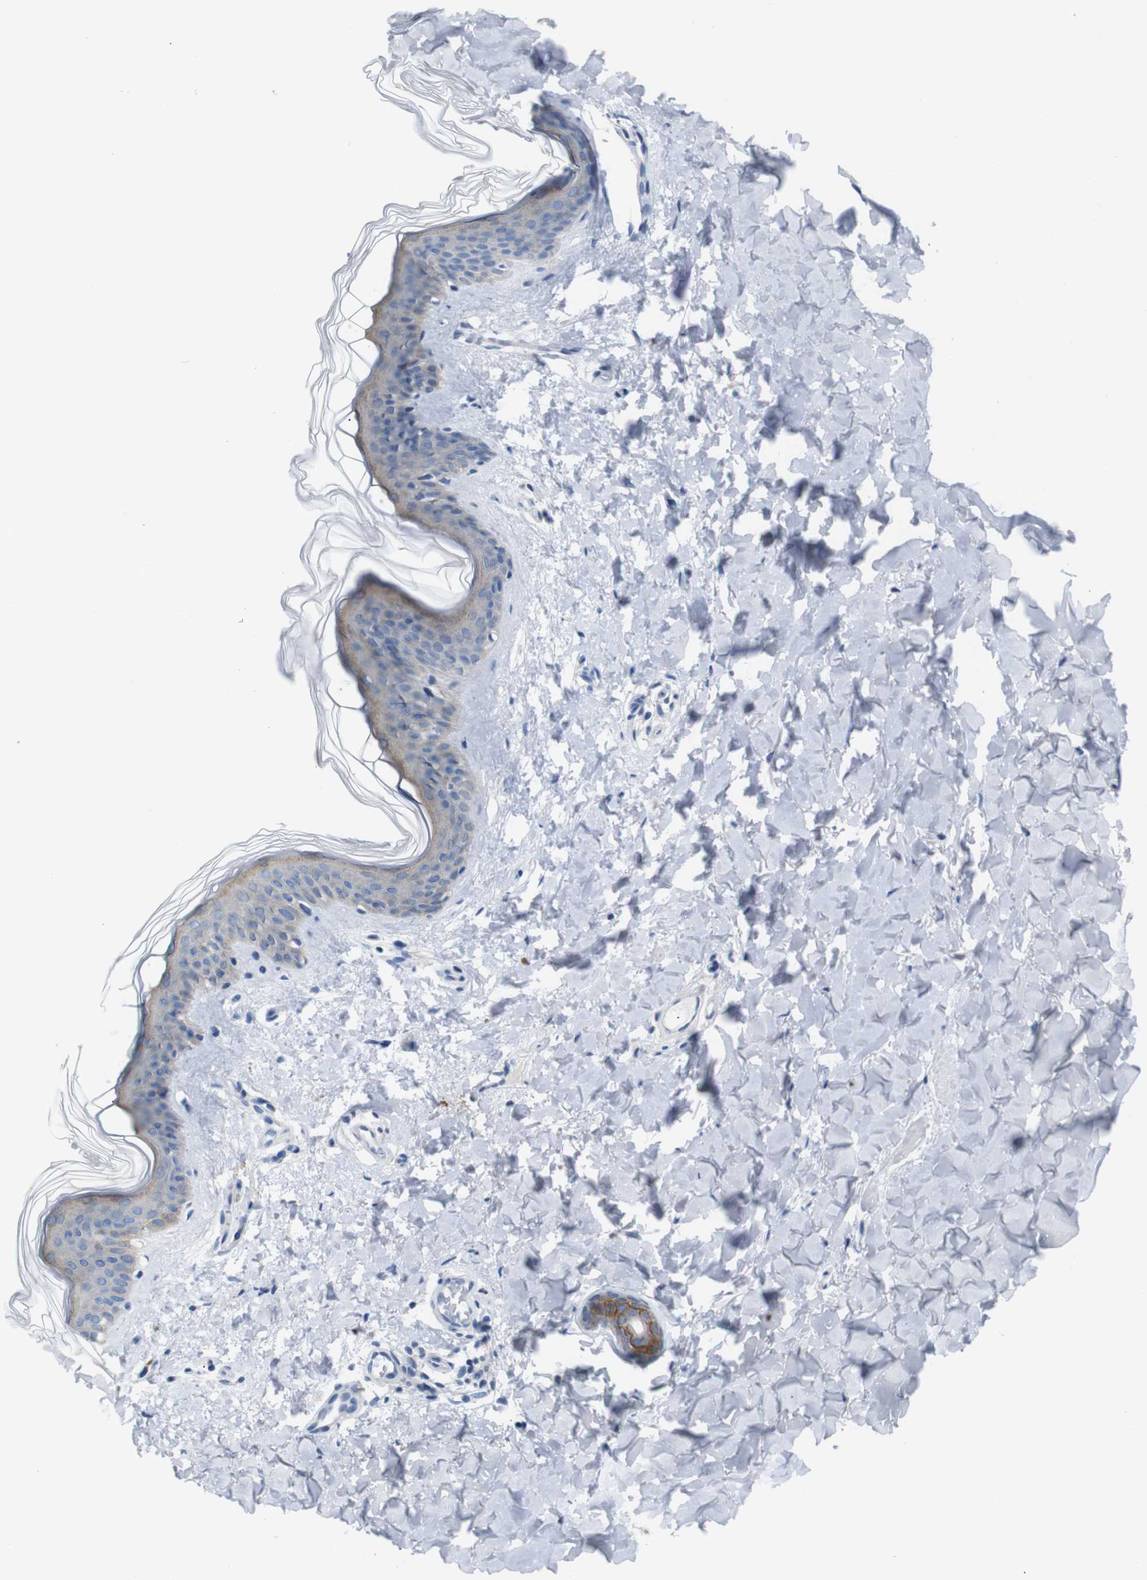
{"staining": {"intensity": "negative", "quantity": "none", "location": "none"}, "tissue": "skin", "cell_type": "Fibroblasts", "image_type": "normal", "snomed": [{"axis": "morphology", "description": "Normal tissue, NOS"}, {"axis": "topography", "description": "Skin"}], "caption": "Skin stained for a protein using IHC displays no staining fibroblasts.", "gene": "ANK3", "patient": {"sex": "female", "age": 41}}